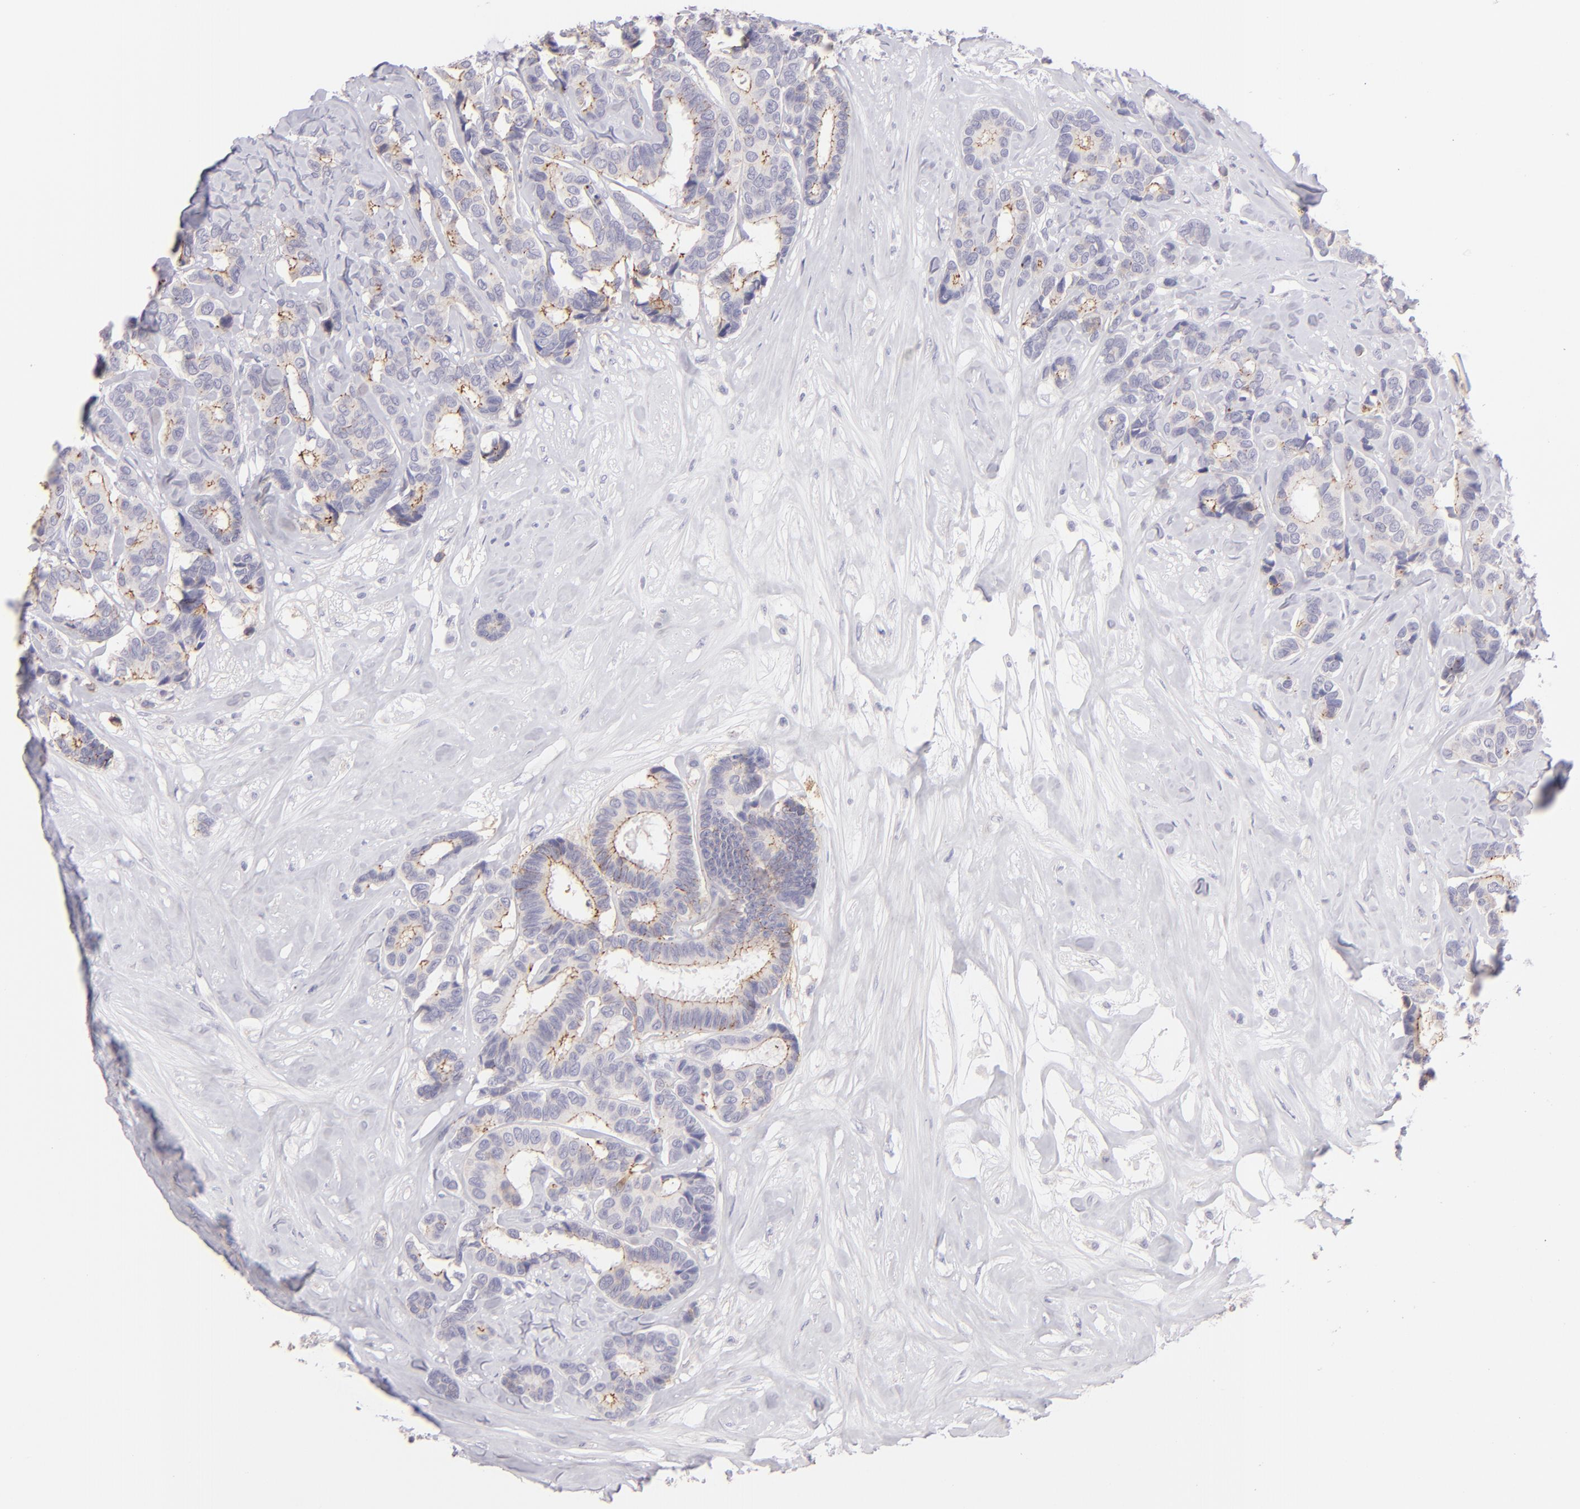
{"staining": {"intensity": "weak", "quantity": "25%-75%", "location": "cytoplasmic/membranous"}, "tissue": "breast cancer", "cell_type": "Tumor cells", "image_type": "cancer", "snomed": [{"axis": "morphology", "description": "Duct carcinoma"}, {"axis": "topography", "description": "Breast"}], "caption": "Approximately 25%-75% of tumor cells in breast invasive ductal carcinoma show weak cytoplasmic/membranous protein expression as visualized by brown immunohistochemical staining.", "gene": "CLDN4", "patient": {"sex": "female", "age": 87}}